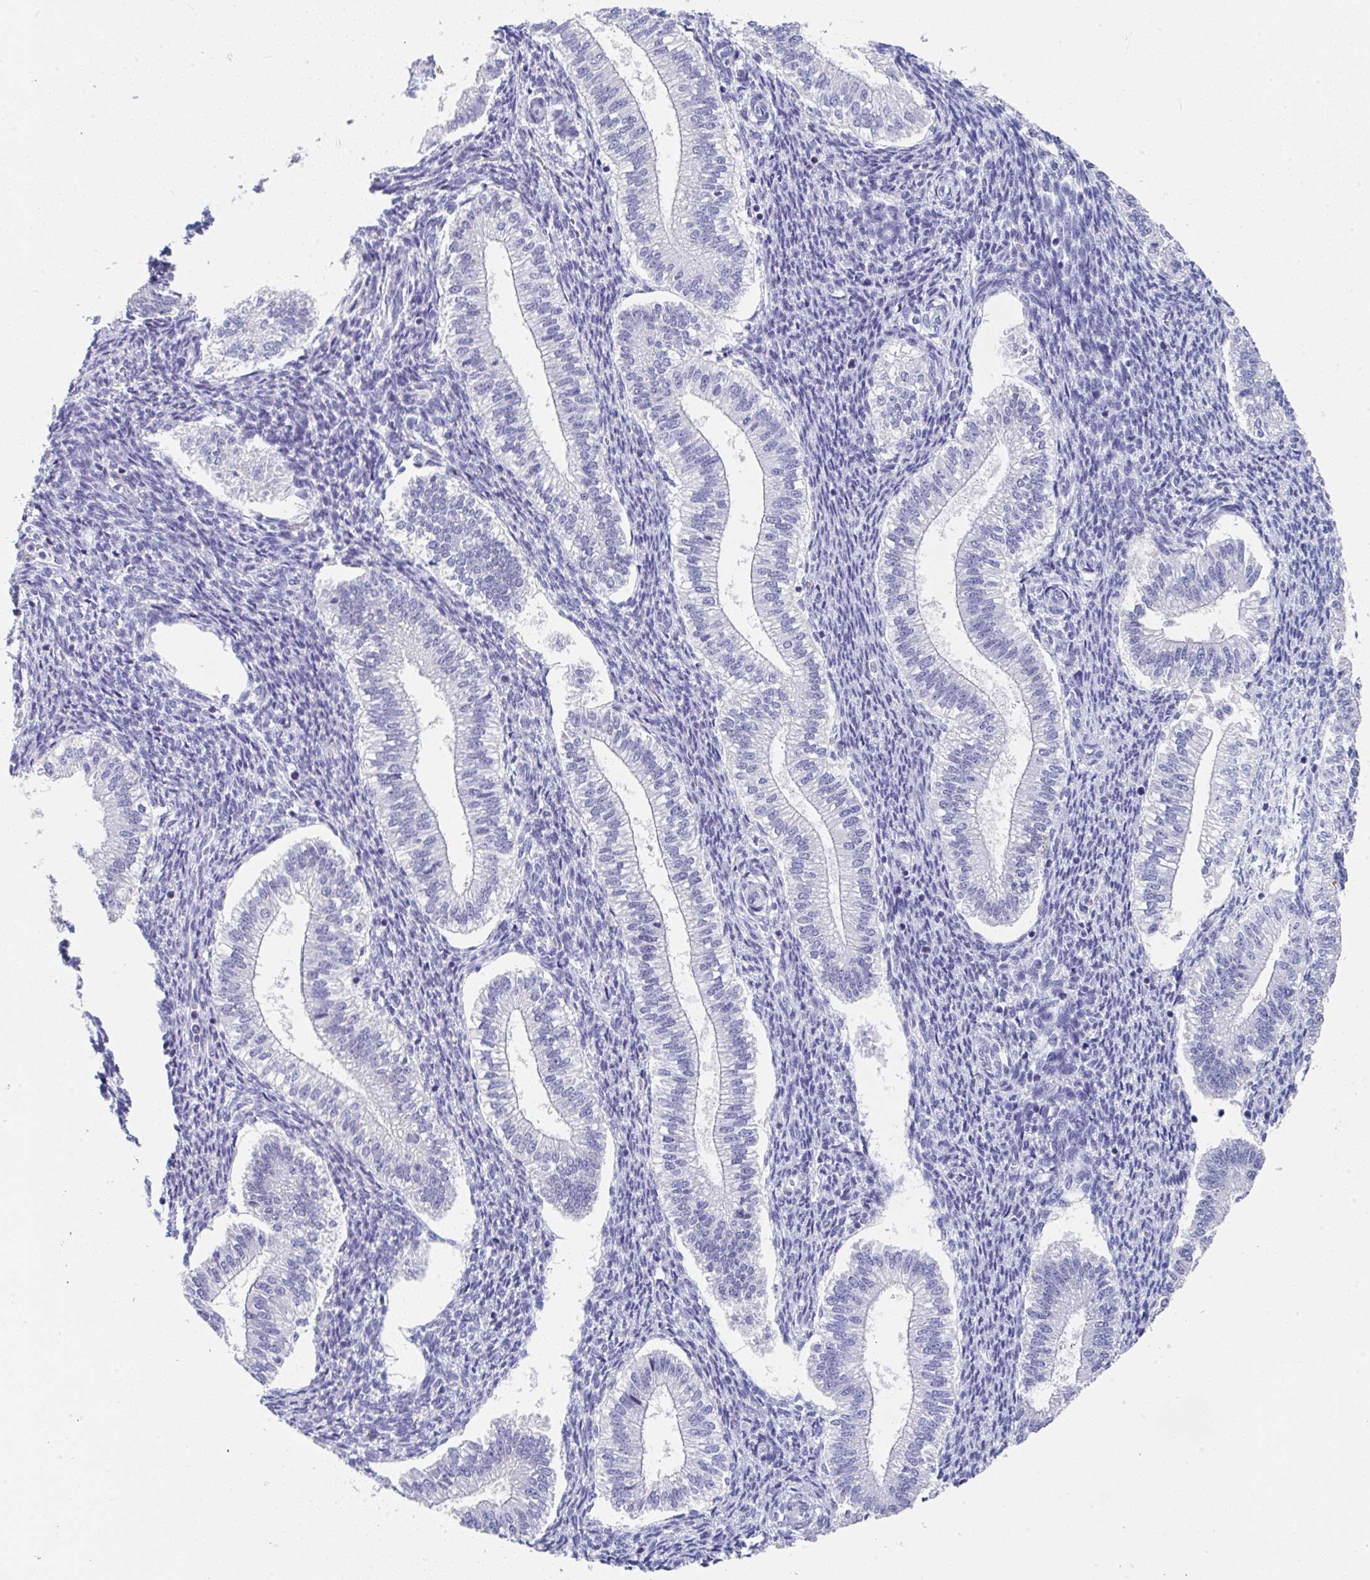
{"staining": {"intensity": "negative", "quantity": "none", "location": "none"}, "tissue": "endometrium", "cell_type": "Cells in endometrial stroma", "image_type": "normal", "snomed": [{"axis": "morphology", "description": "Normal tissue, NOS"}, {"axis": "topography", "description": "Endometrium"}], "caption": "Immunohistochemistry of normal endometrium exhibits no positivity in cells in endometrial stroma.", "gene": "TNFRSF8", "patient": {"sex": "female", "age": 25}}